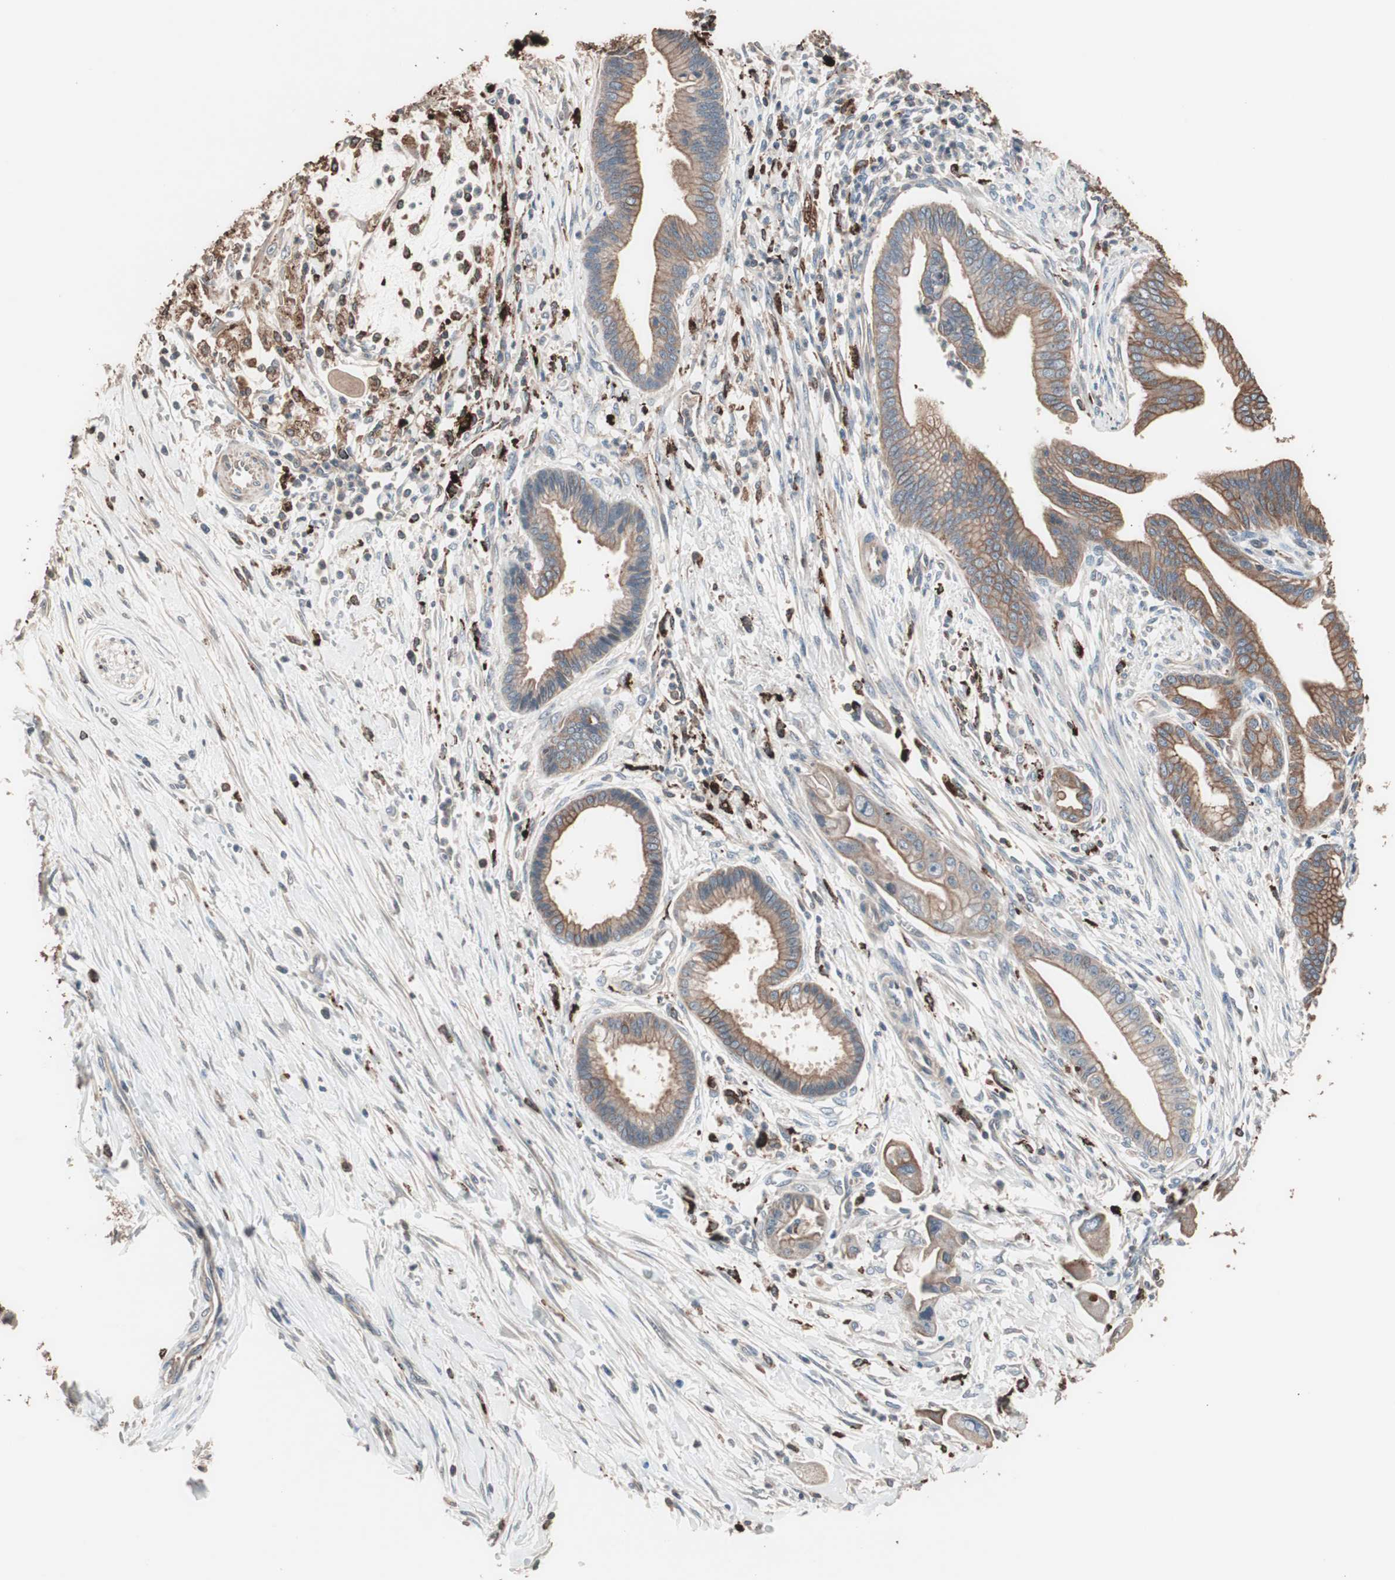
{"staining": {"intensity": "strong", "quantity": ">75%", "location": "cytoplasmic/membranous"}, "tissue": "pancreatic cancer", "cell_type": "Tumor cells", "image_type": "cancer", "snomed": [{"axis": "morphology", "description": "Adenocarcinoma, NOS"}, {"axis": "topography", "description": "Pancreas"}], "caption": "This photomicrograph reveals immunohistochemistry (IHC) staining of human pancreatic cancer (adenocarcinoma), with high strong cytoplasmic/membranous staining in about >75% of tumor cells.", "gene": "CCT3", "patient": {"sex": "male", "age": 59}}